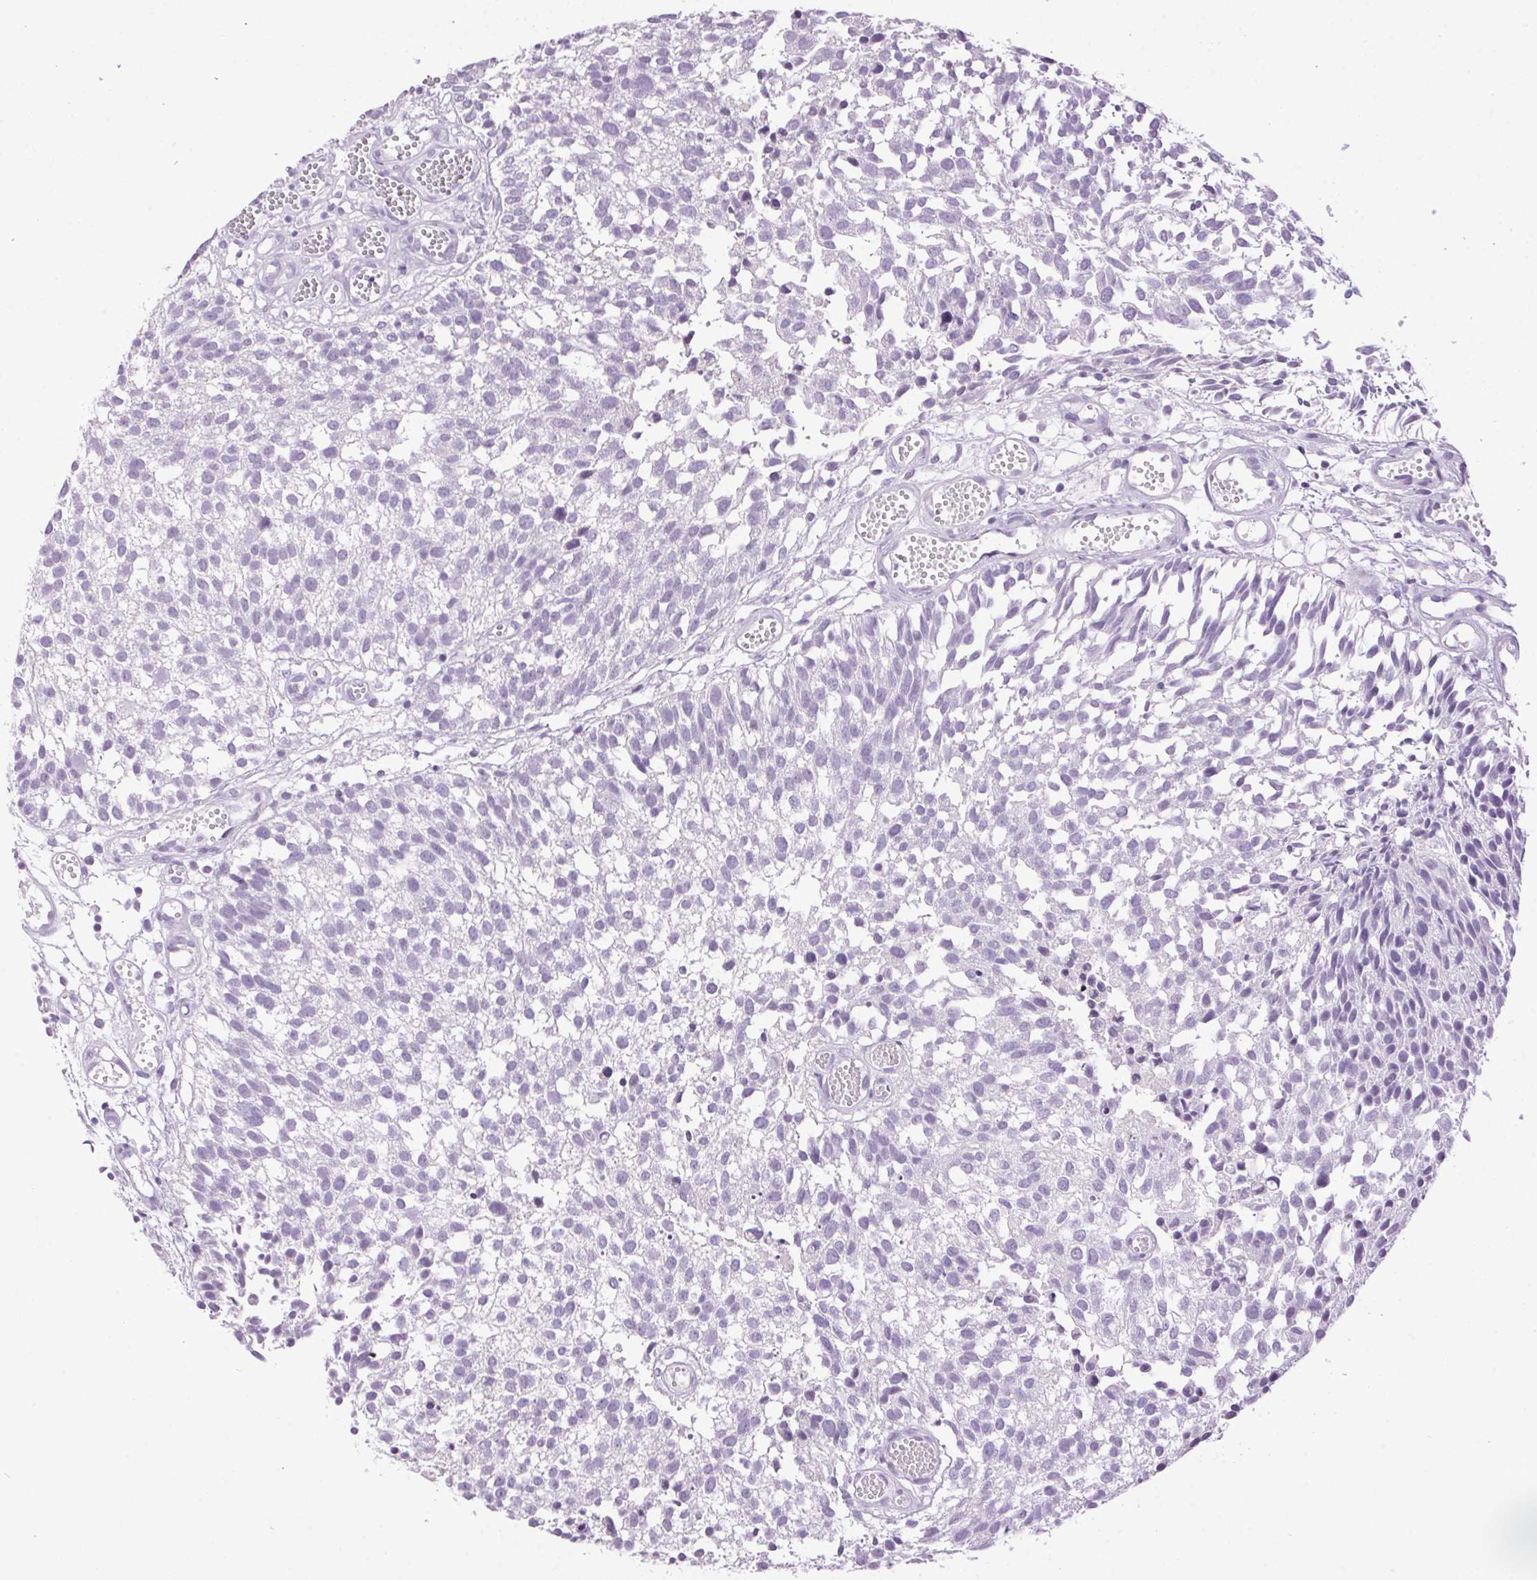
{"staining": {"intensity": "negative", "quantity": "none", "location": "none"}, "tissue": "urothelial cancer", "cell_type": "Tumor cells", "image_type": "cancer", "snomed": [{"axis": "morphology", "description": "Urothelial carcinoma, Low grade"}, {"axis": "topography", "description": "Urinary bladder"}], "caption": "Immunohistochemical staining of urothelial cancer reveals no significant positivity in tumor cells.", "gene": "TMEM88B", "patient": {"sex": "male", "age": 70}}